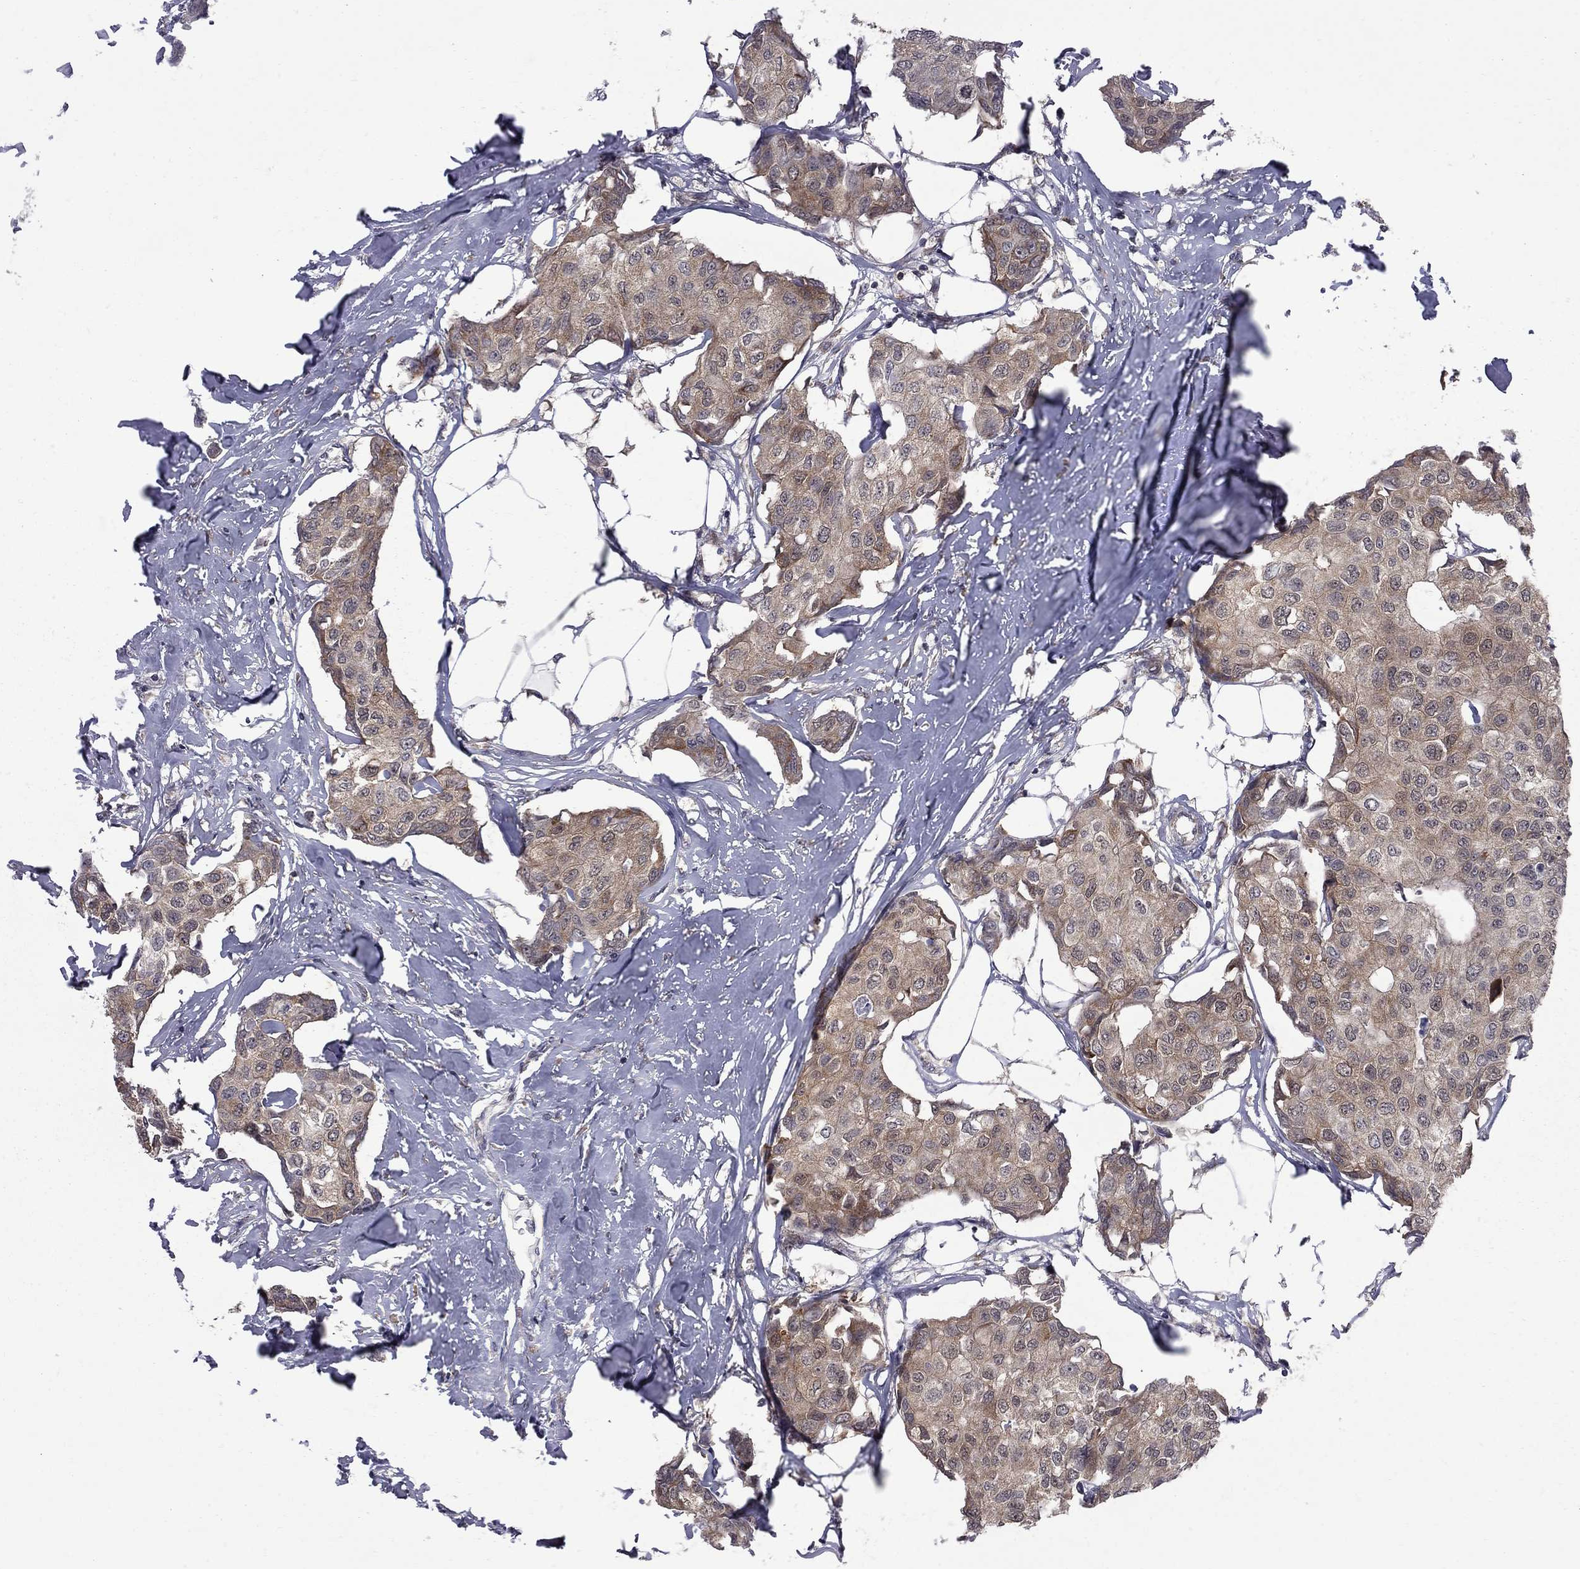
{"staining": {"intensity": "moderate", "quantity": ">75%", "location": "cytoplasmic/membranous"}, "tissue": "breast cancer", "cell_type": "Tumor cells", "image_type": "cancer", "snomed": [{"axis": "morphology", "description": "Duct carcinoma"}, {"axis": "topography", "description": "Breast"}], "caption": "Moderate cytoplasmic/membranous protein staining is present in about >75% of tumor cells in breast cancer. Immunohistochemistry (ihc) stains the protein of interest in brown and the nuclei are stained blue.", "gene": "NAA50", "patient": {"sex": "female", "age": 80}}